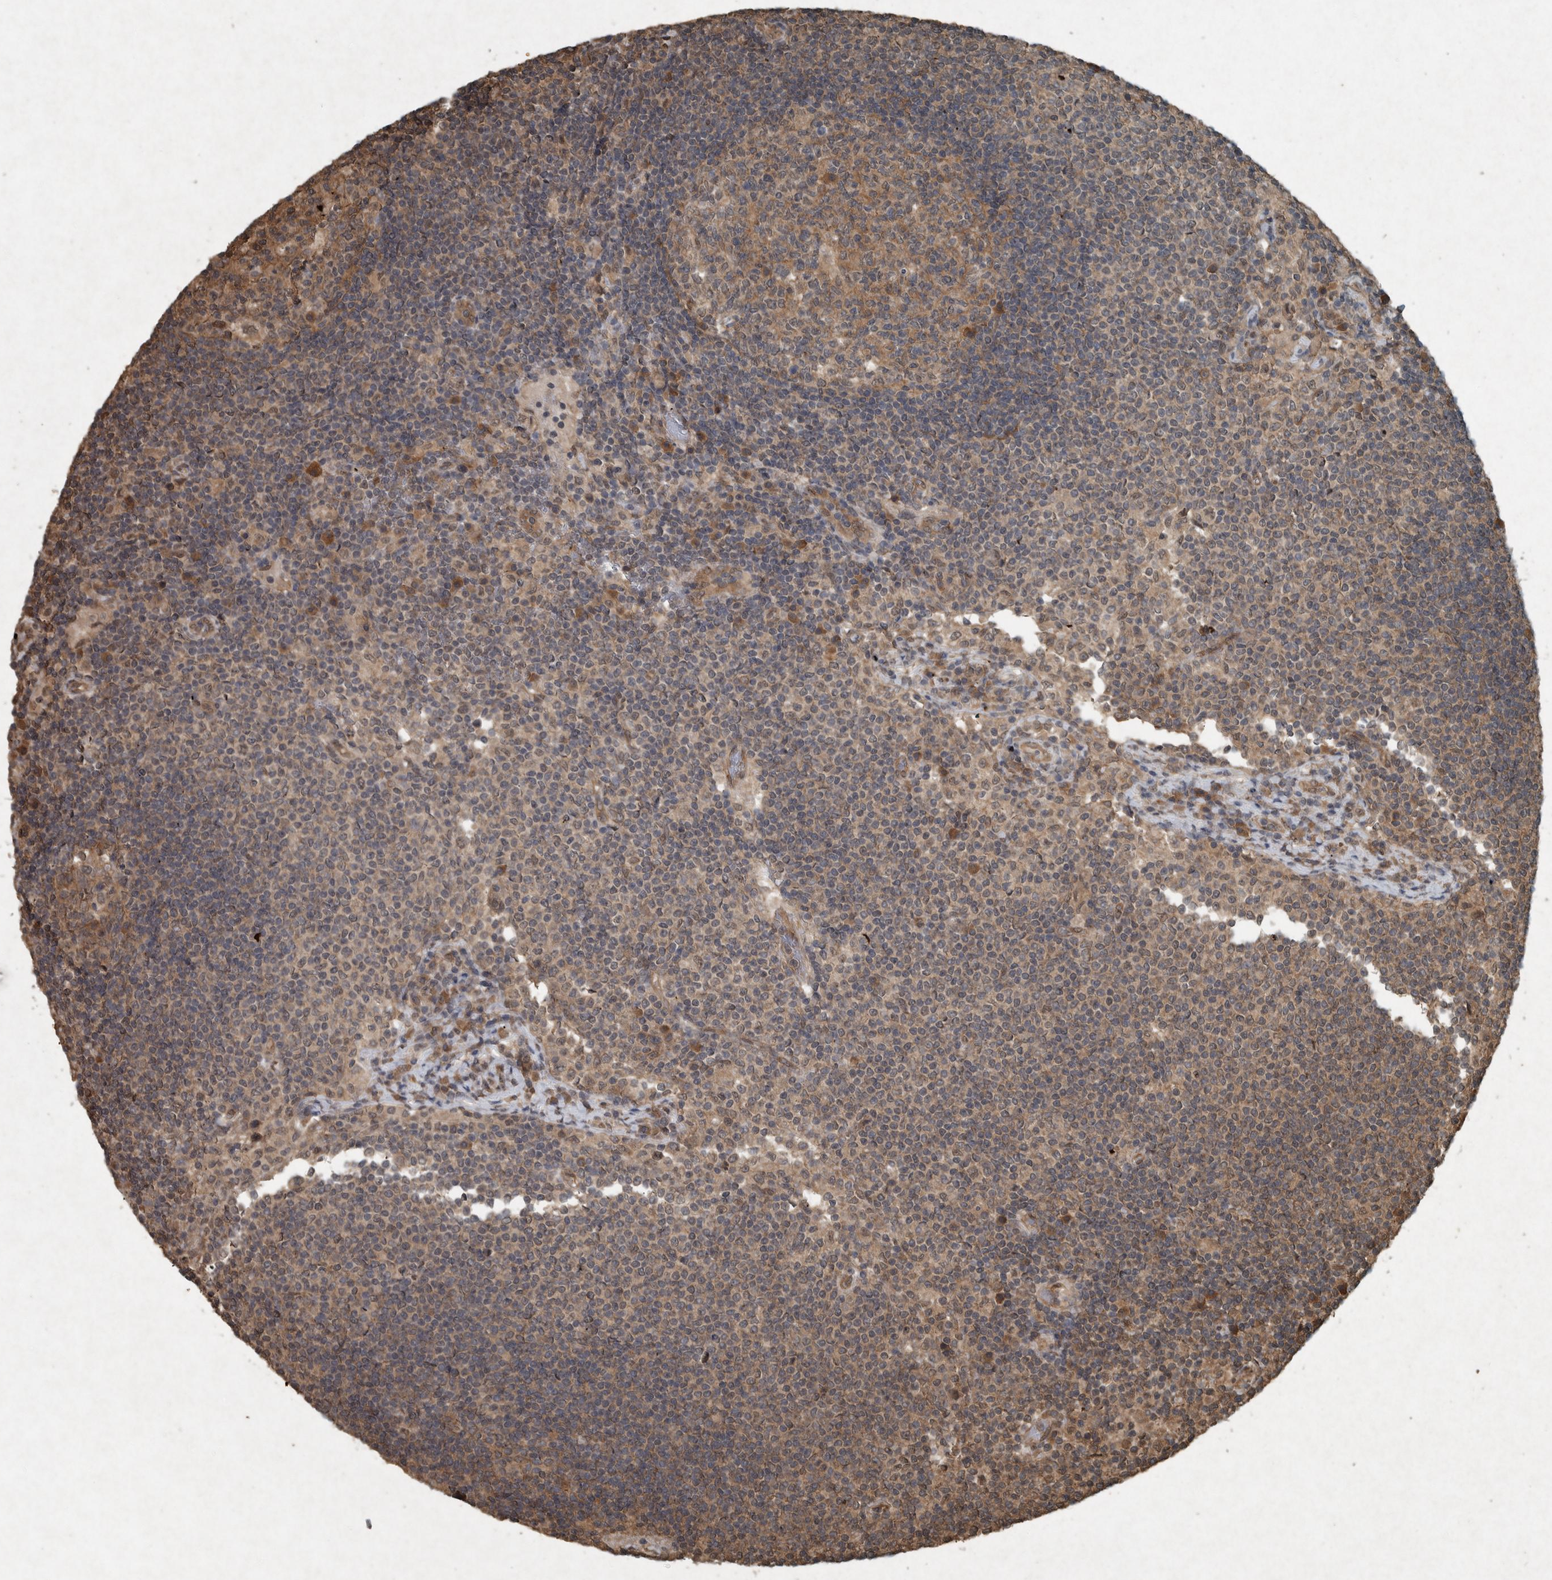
{"staining": {"intensity": "moderate", "quantity": ">75%", "location": "cytoplasmic/membranous,nuclear"}, "tissue": "lymph node", "cell_type": "Germinal center cells", "image_type": "normal", "snomed": [{"axis": "morphology", "description": "Normal tissue, NOS"}, {"axis": "topography", "description": "Lymph node"}], "caption": "A high-resolution photomicrograph shows IHC staining of normal lymph node, which reveals moderate cytoplasmic/membranous,nuclear positivity in about >75% of germinal center cells. (Stains: DAB in brown, nuclei in blue, Microscopy: brightfield microscopy at high magnification).", "gene": "ARHGEF12", "patient": {"sex": "female", "age": 53}}